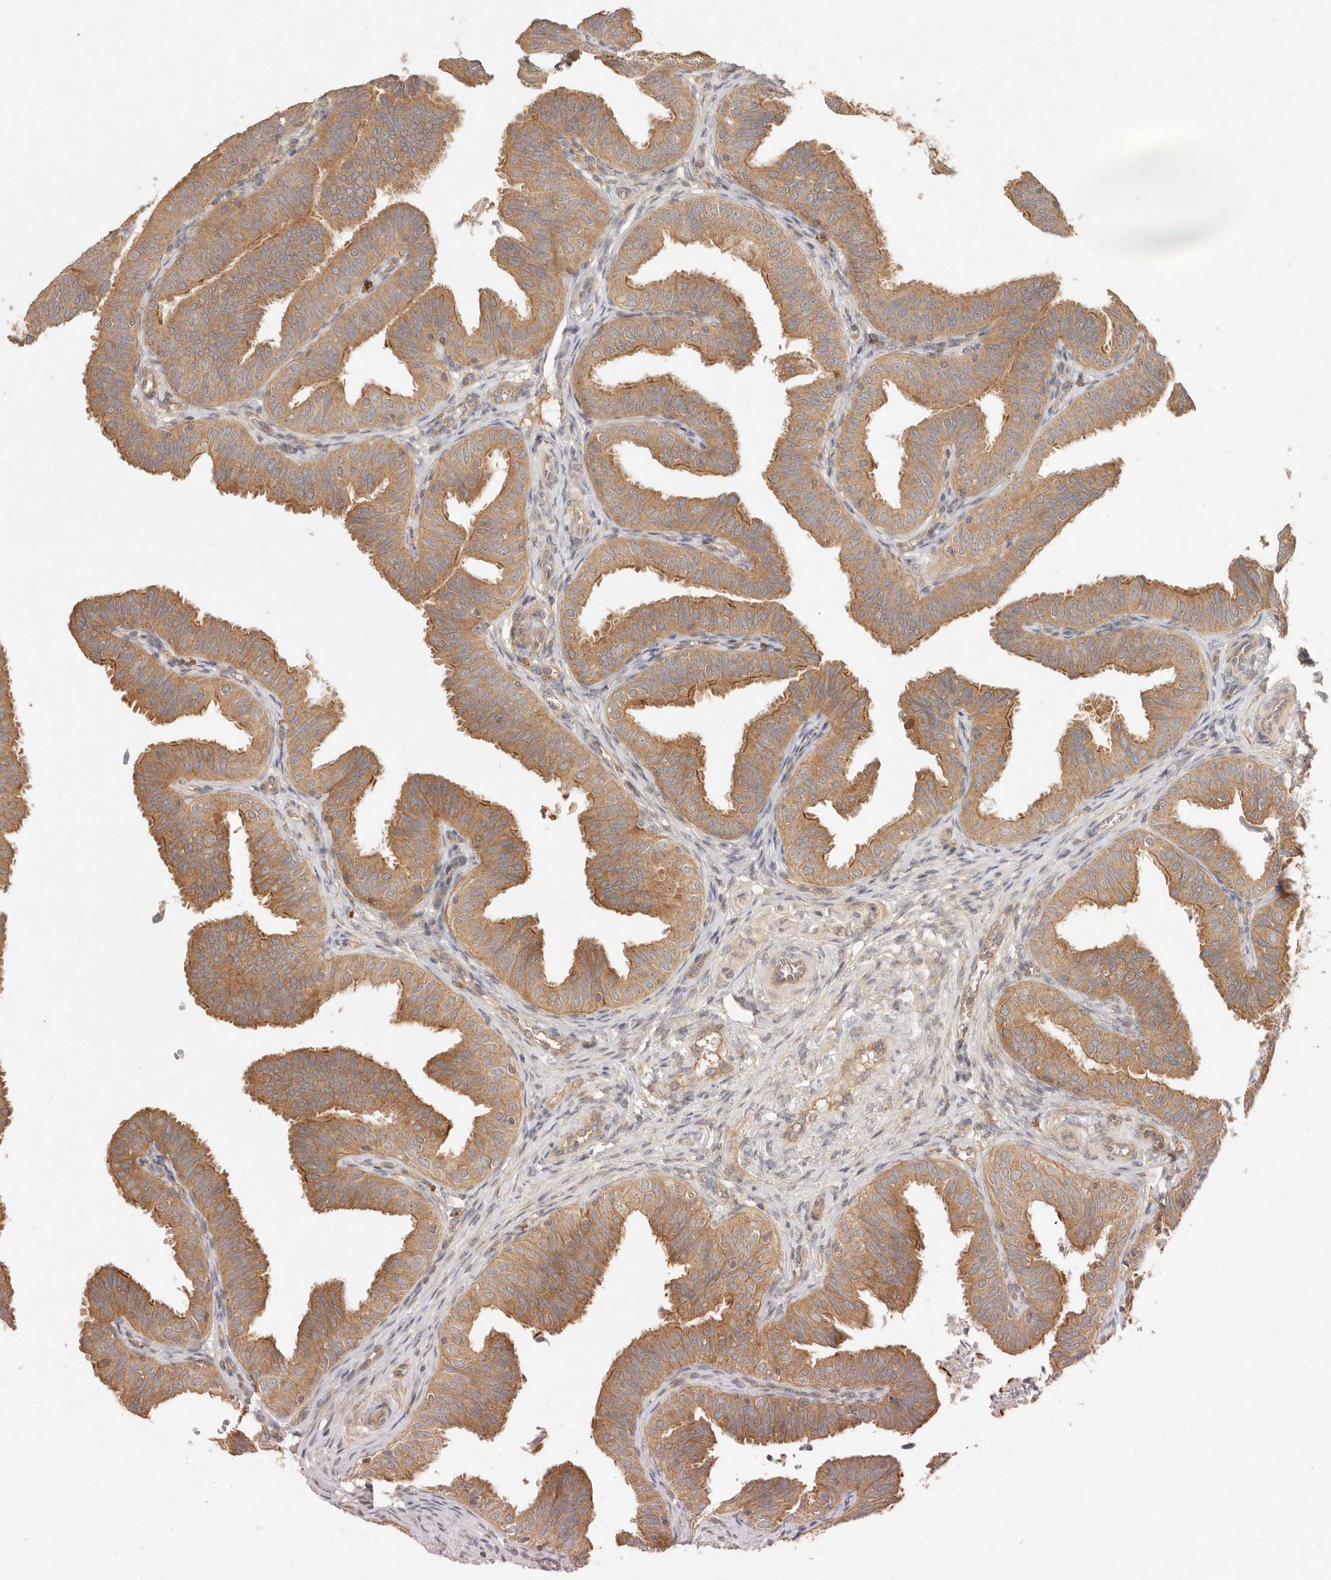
{"staining": {"intensity": "moderate", "quantity": ">75%", "location": "cytoplasmic/membranous"}, "tissue": "fallopian tube", "cell_type": "Glandular cells", "image_type": "normal", "snomed": [{"axis": "morphology", "description": "Normal tissue, NOS"}, {"axis": "topography", "description": "Fallopian tube"}], "caption": "Immunohistochemistry micrograph of unremarkable human fallopian tube stained for a protein (brown), which displays medium levels of moderate cytoplasmic/membranous expression in approximately >75% of glandular cells.", "gene": "HECTD3", "patient": {"sex": "female", "age": 35}}